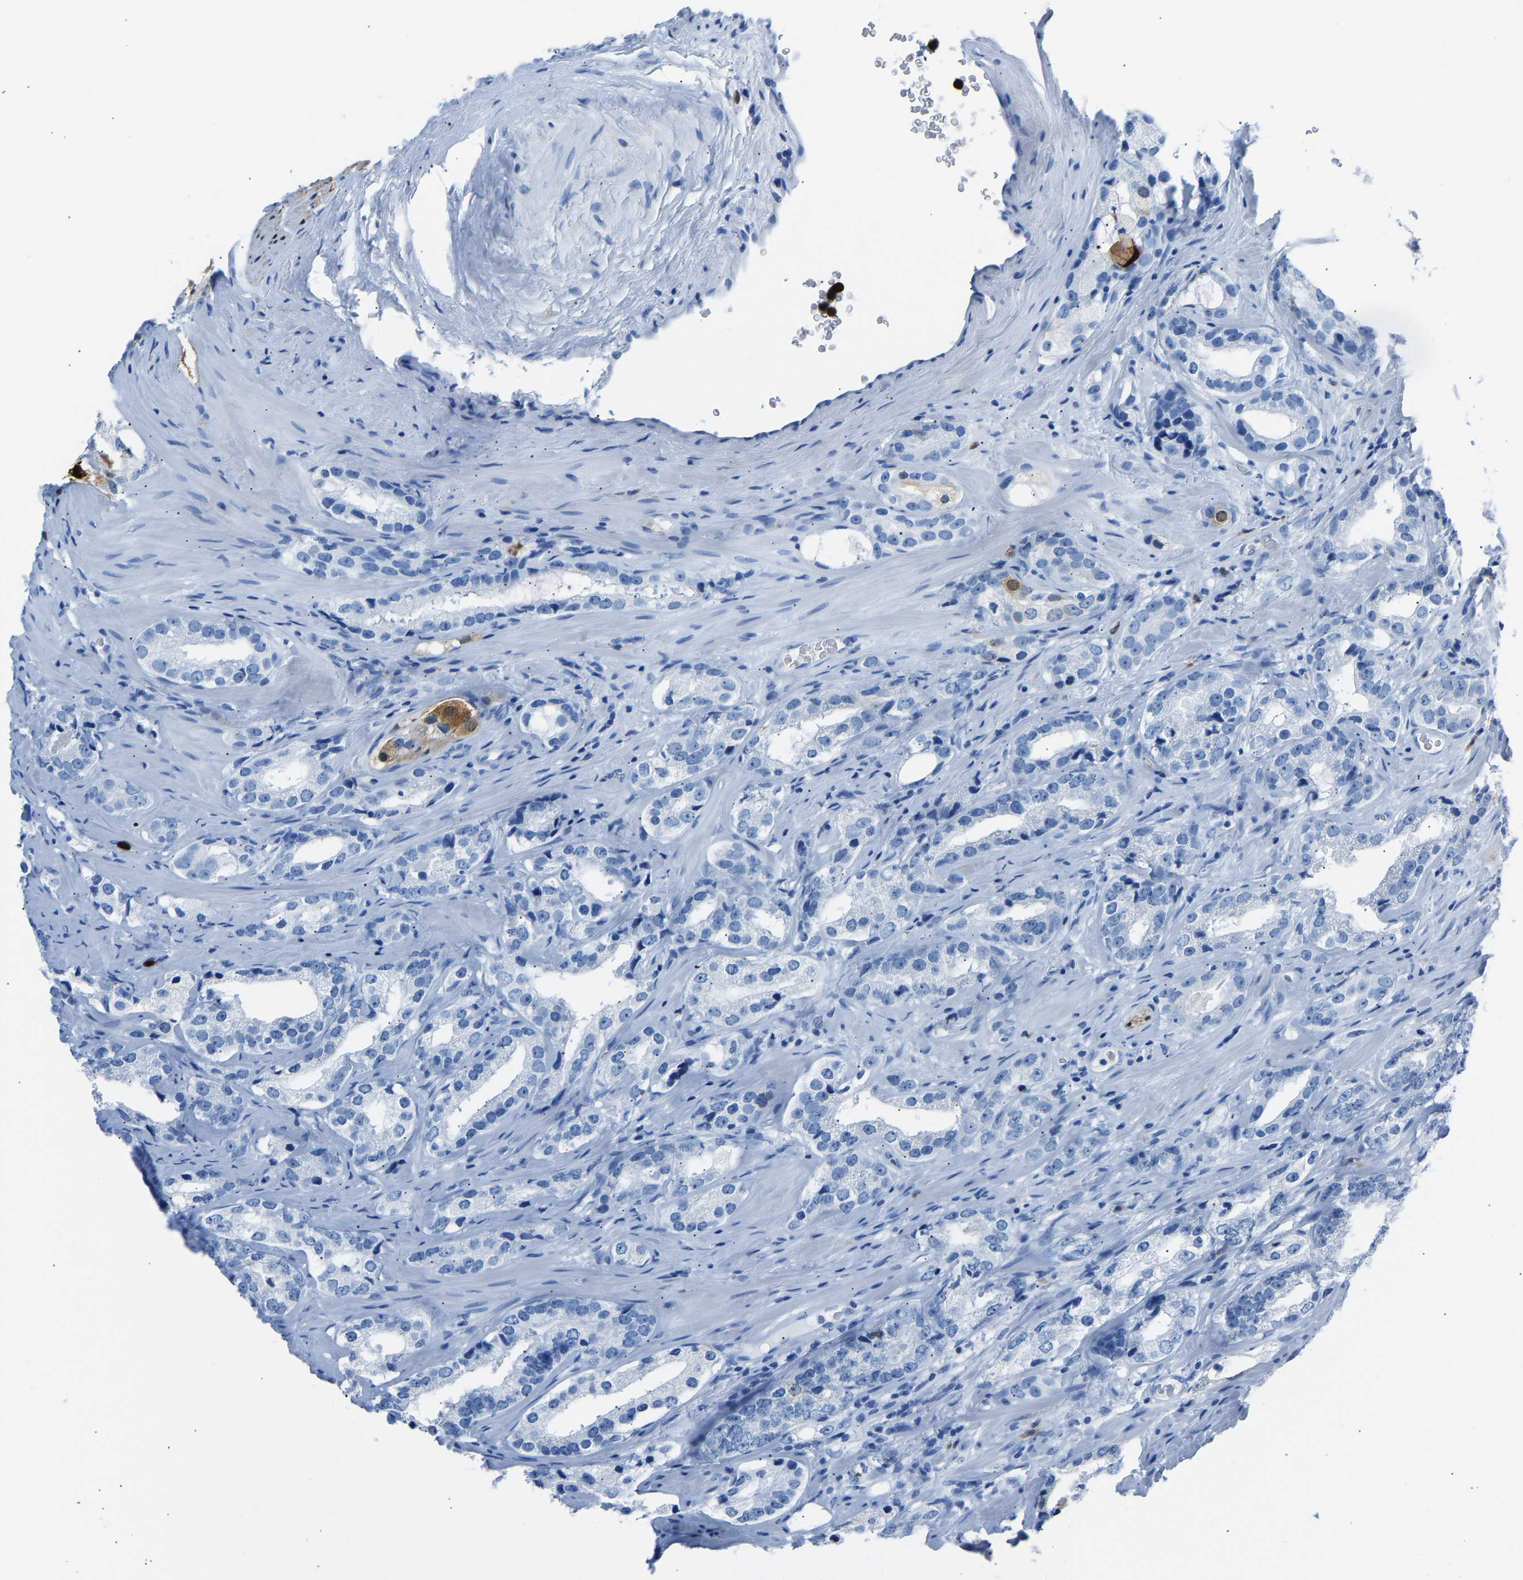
{"staining": {"intensity": "weak", "quantity": "<25%", "location": "cytoplasmic/membranous"}, "tissue": "prostate cancer", "cell_type": "Tumor cells", "image_type": "cancer", "snomed": [{"axis": "morphology", "description": "Adenocarcinoma, High grade"}, {"axis": "topography", "description": "Prostate"}], "caption": "IHC of high-grade adenocarcinoma (prostate) exhibits no expression in tumor cells.", "gene": "S100P", "patient": {"sex": "male", "age": 63}}